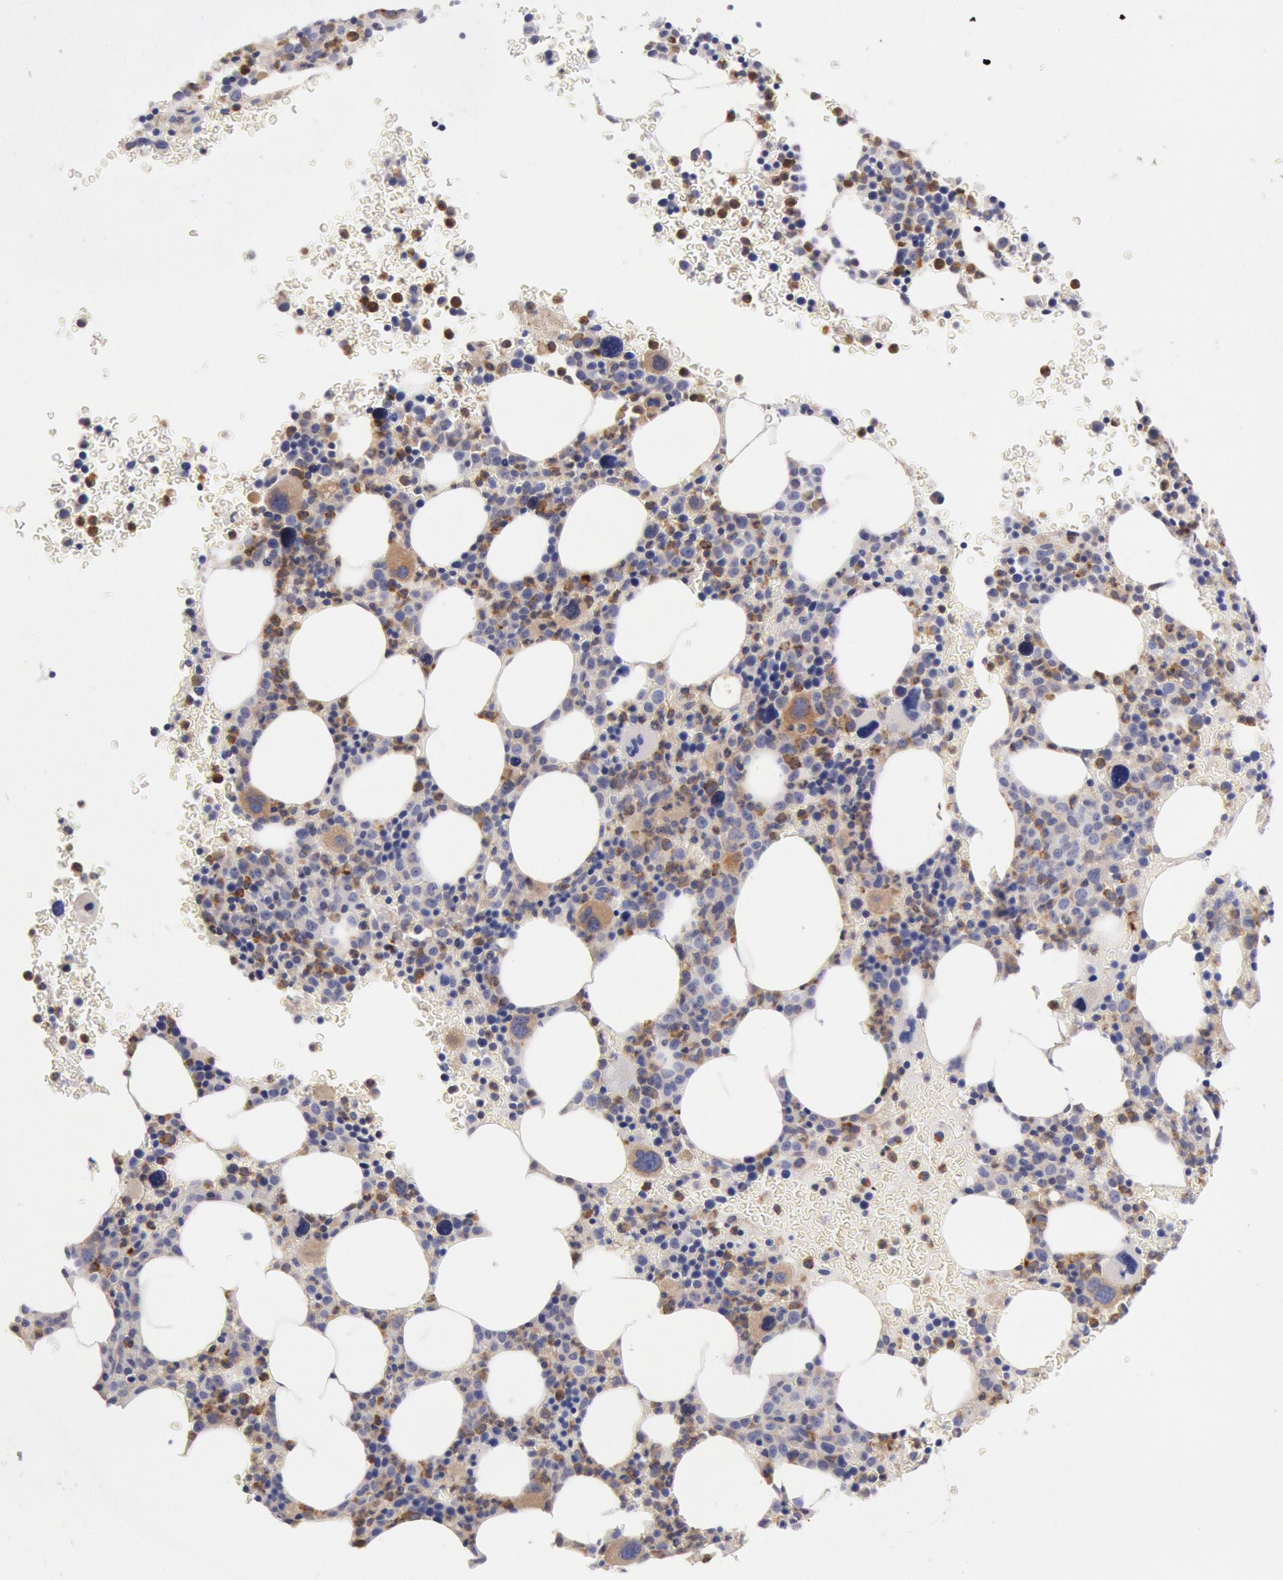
{"staining": {"intensity": "moderate", "quantity": "25%-75%", "location": "cytoplasmic/membranous"}, "tissue": "bone marrow", "cell_type": "Hematopoietic cells", "image_type": "normal", "snomed": [{"axis": "morphology", "description": "Normal tissue, NOS"}, {"axis": "topography", "description": "Bone marrow"}], "caption": "About 25%-75% of hematopoietic cells in unremarkable human bone marrow reveal moderate cytoplasmic/membranous protein expression as visualized by brown immunohistochemical staining.", "gene": "TMED8", "patient": {"sex": "male", "age": 69}}